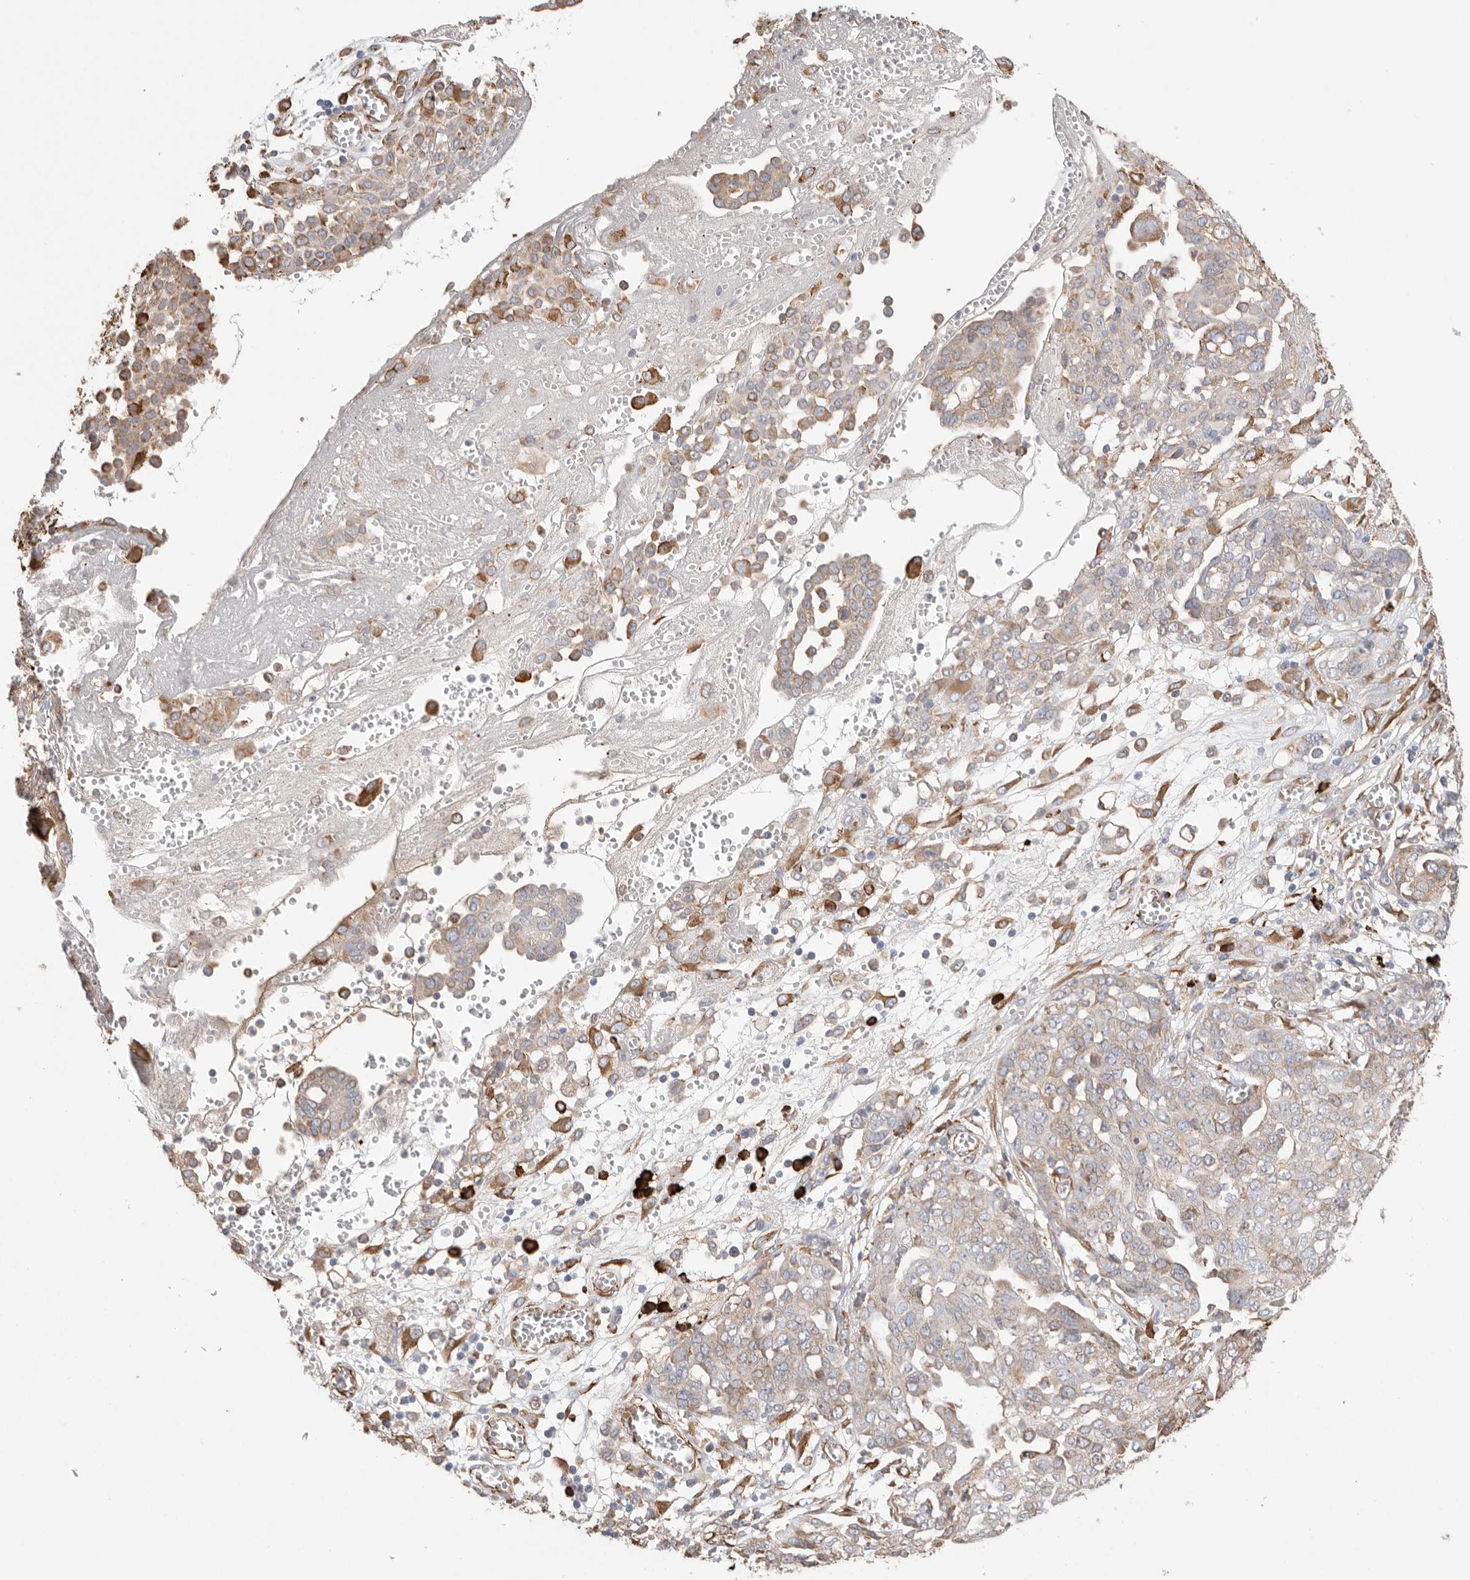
{"staining": {"intensity": "moderate", "quantity": "<25%", "location": "cytoplasmic/membranous"}, "tissue": "ovarian cancer", "cell_type": "Tumor cells", "image_type": "cancer", "snomed": [{"axis": "morphology", "description": "Cystadenocarcinoma, serous, NOS"}, {"axis": "topography", "description": "Soft tissue"}, {"axis": "topography", "description": "Ovary"}], "caption": "There is low levels of moderate cytoplasmic/membranous positivity in tumor cells of ovarian cancer (serous cystadenocarcinoma), as demonstrated by immunohistochemical staining (brown color).", "gene": "BLOC1S5", "patient": {"sex": "female", "age": 57}}